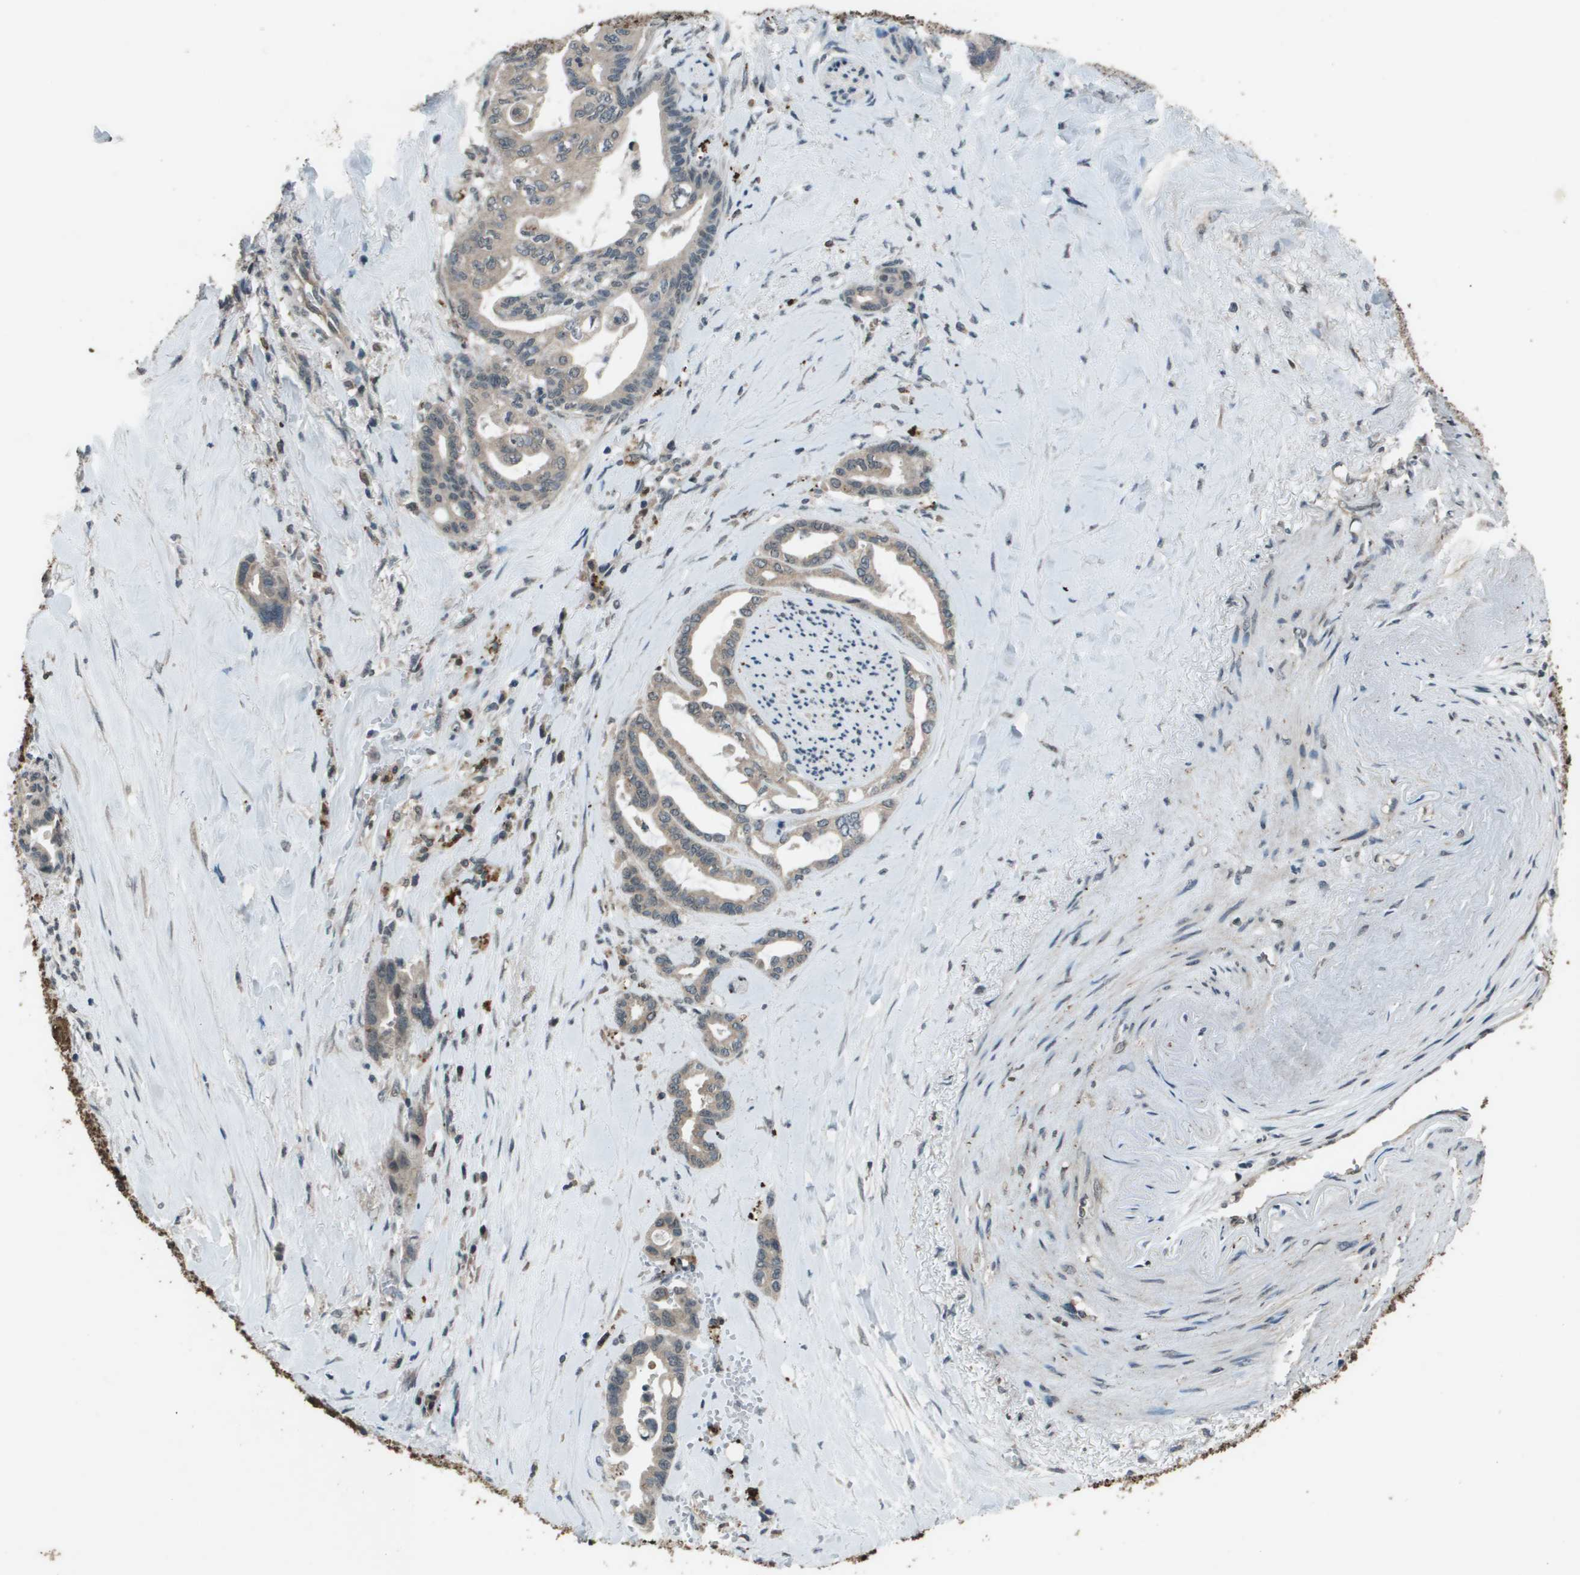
{"staining": {"intensity": "negative", "quantity": "none", "location": "none"}, "tissue": "pancreatic cancer", "cell_type": "Tumor cells", "image_type": "cancer", "snomed": [{"axis": "morphology", "description": "Adenocarcinoma, NOS"}, {"axis": "topography", "description": "Pancreas"}], "caption": "There is no significant staining in tumor cells of pancreatic cancer. (DAB (3,3'-diaminobenzidine) IHC, high magnification).", "gene": "GOSR2", "patient": {"sex": "male", "age": 70}}